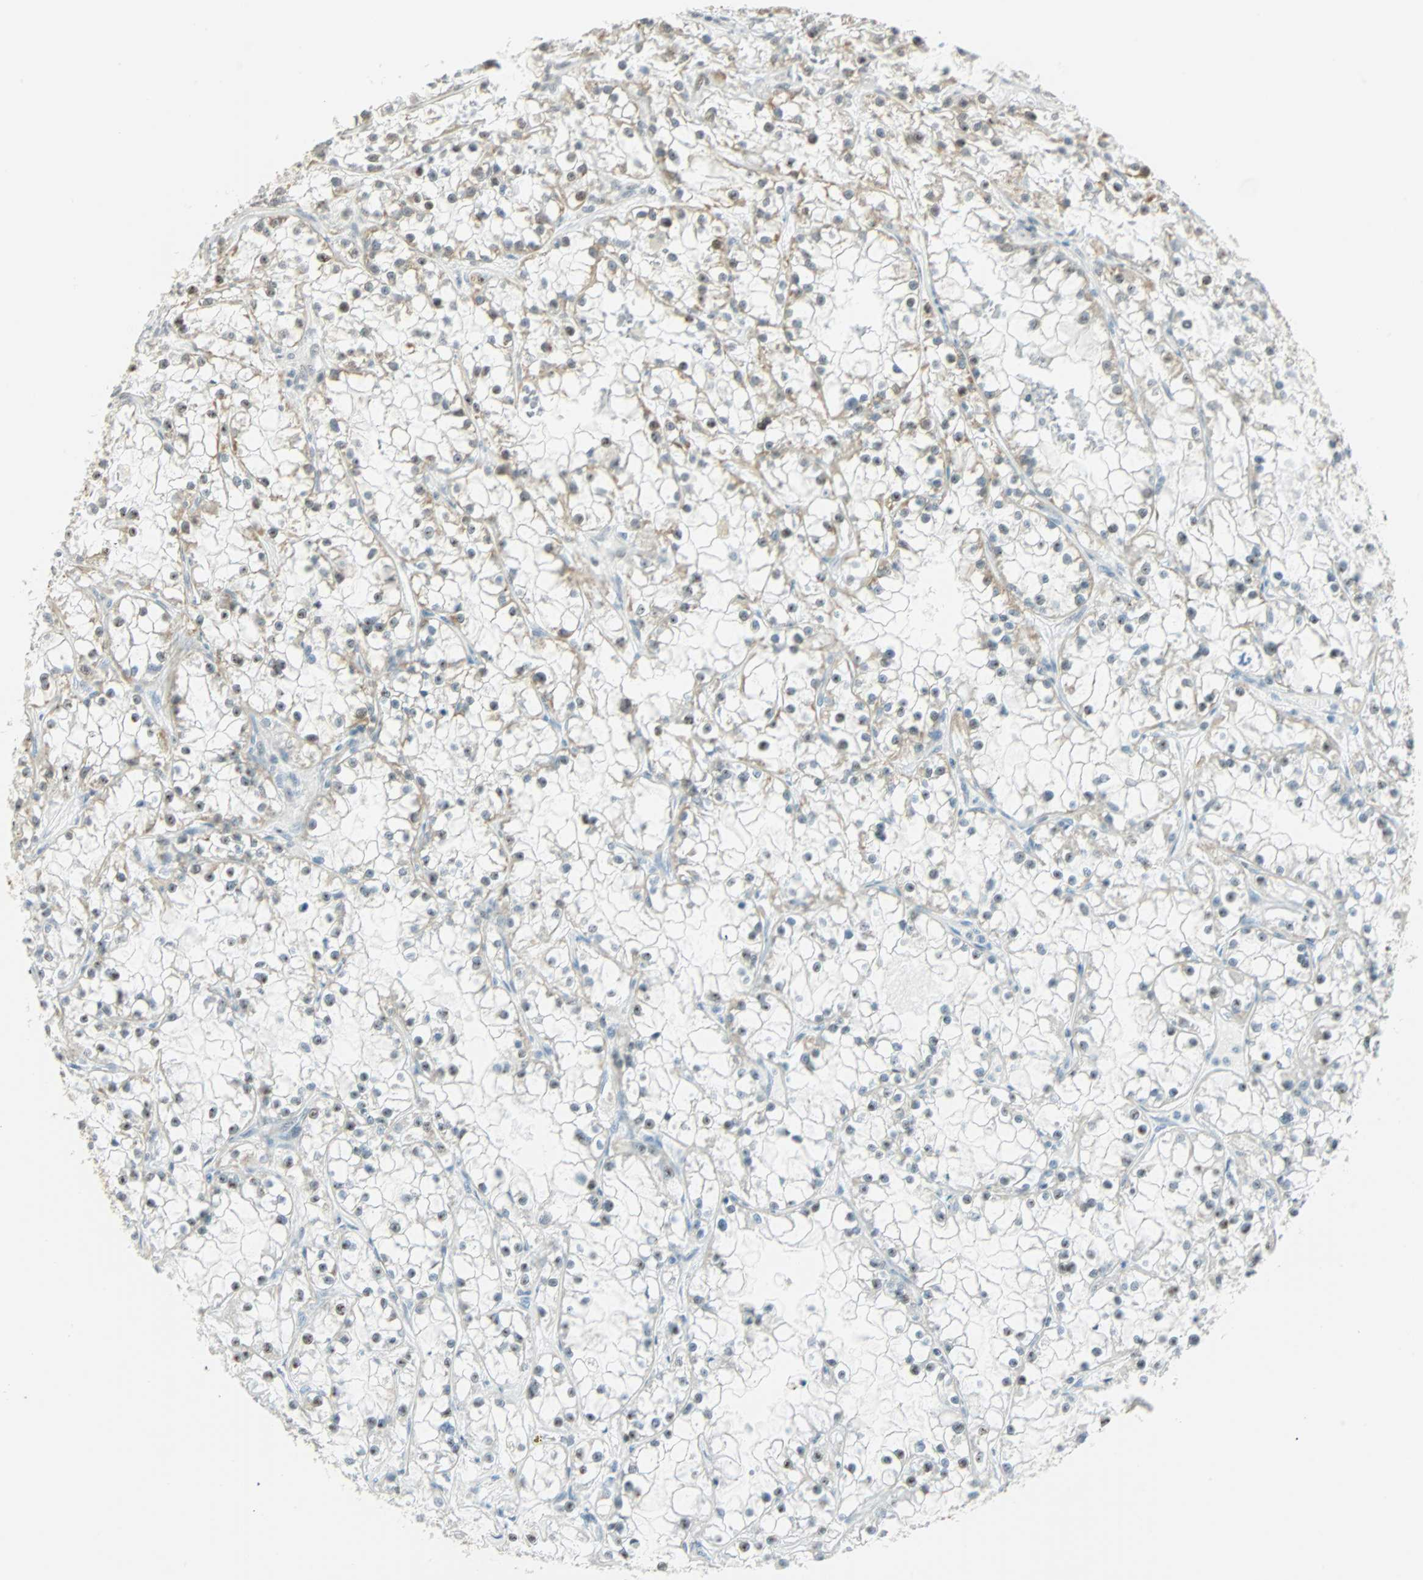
{"staining": {"intensity": "weak", "quantity": "<25%", "location": "nuclear"}, "tissue": "renal cancer", "cell_type": "Tumor cells", "image_type": "cancer", "snomed": [{"axis": "morphology", "description": "Adenocarcinoma, NOS"}, {"axis": "topography", "description": "Kidney"}], "caption": "Image shows no protein expression in tumor cells of renal cancer (adenocarcinoma) tissue. Brightfield microscopy of immunohistochemistry stained with DAB (3,3'-diaminobenzidine) (brown) and hematoxylin (blue), captured at high magnification.", "gene": "NELFE", "patient": {"sex": "female", "age": 52}}